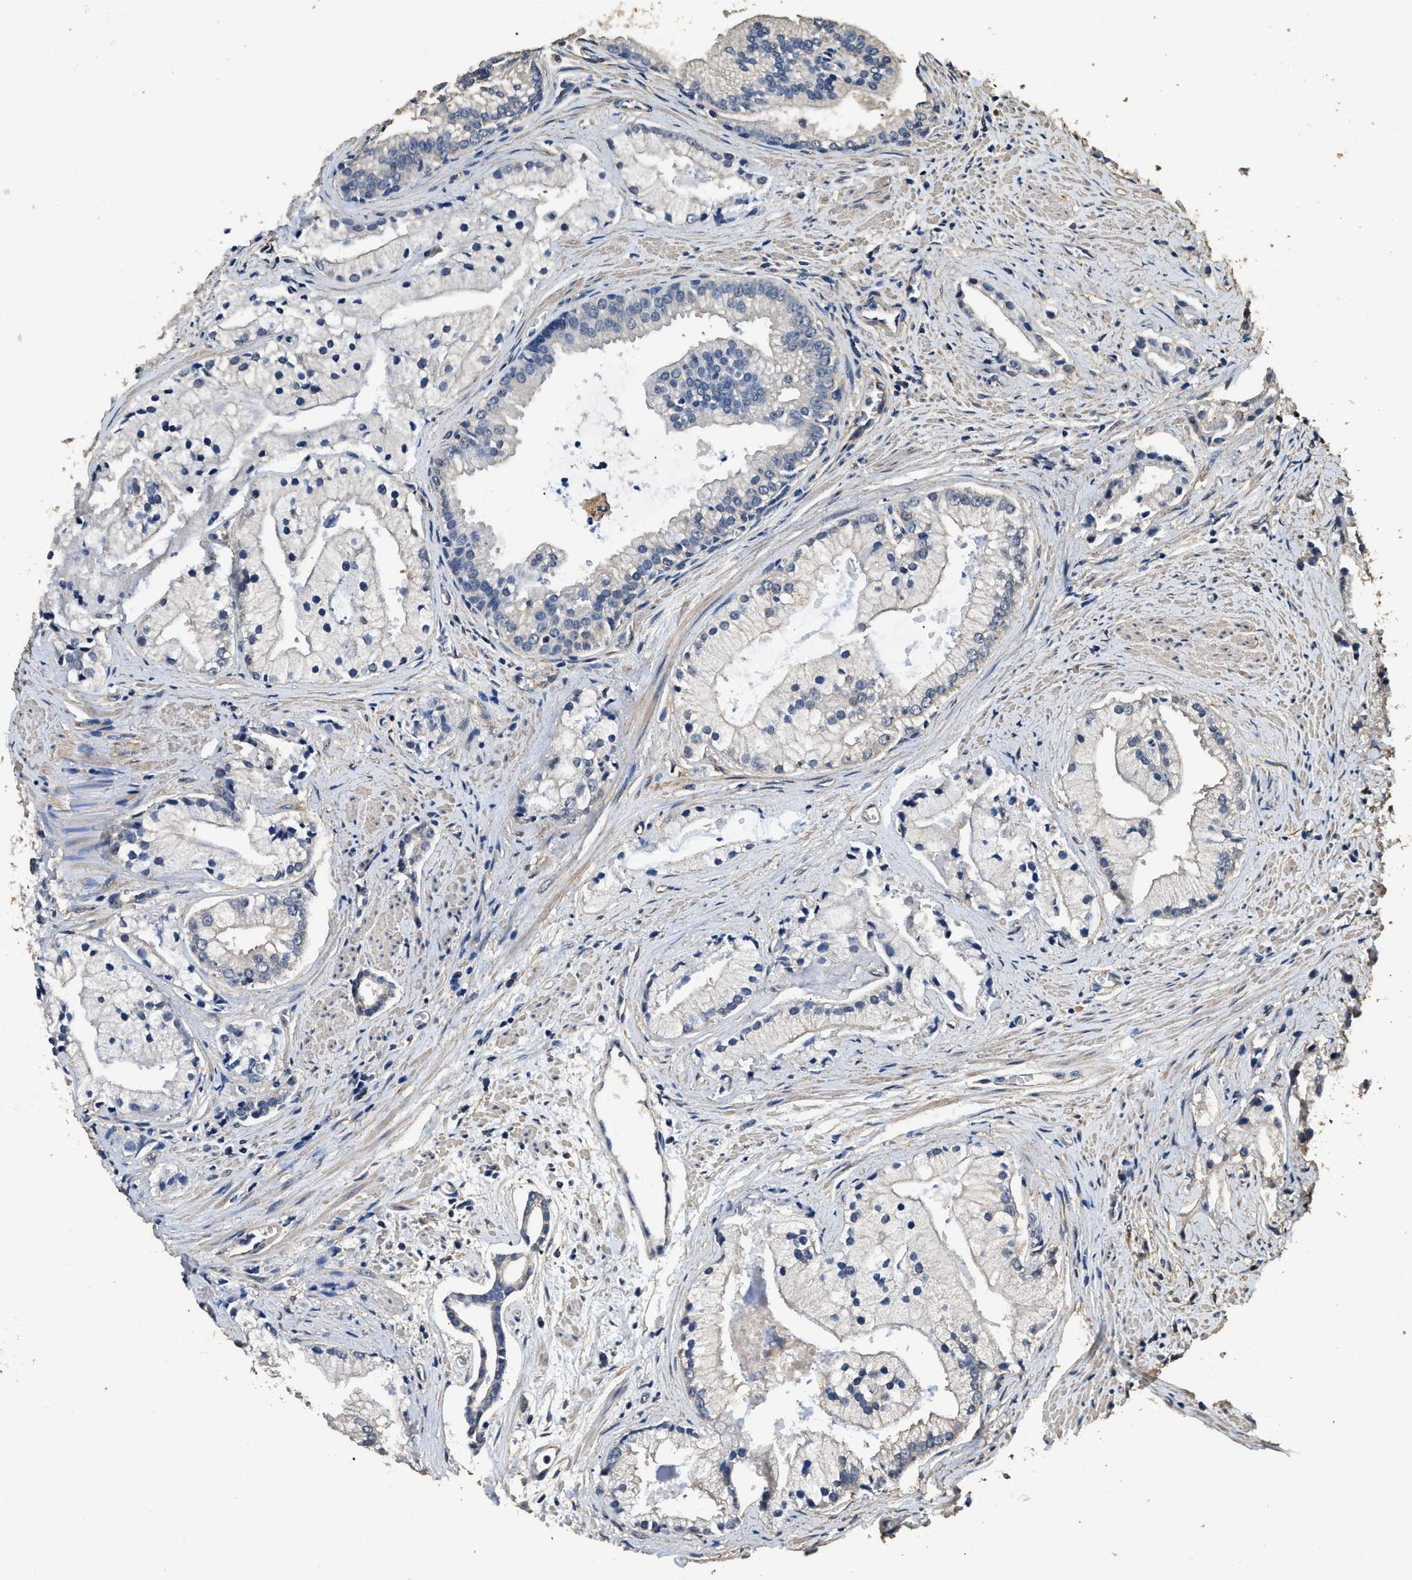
{"staining": {"intensity": "negative", "quantity": "none", "location": "none"}, "tissue": "prostate cancer", "cell_type": "Tumor cells", "image_type": "cancer", "snomed": [{"axis": "morphology", "description": "Adenocarcinoma, High grade"}, {"axis": "topography", "description": "Prostate"}], "caption": "This image is of high-grade adenocarcinoma (prostate) stained with immunohistochemistry to label a protein in brown with the nuclei are counter-stained blue. There is no staining in tumor cells. The staining was performed using DAB to visualize the protein expression in brown, while the nuclei were stained in blue with hematoxylin (Magnification: 20x).", "gene": "MIB1", "patient": {"sex": "male", "age": 67}}